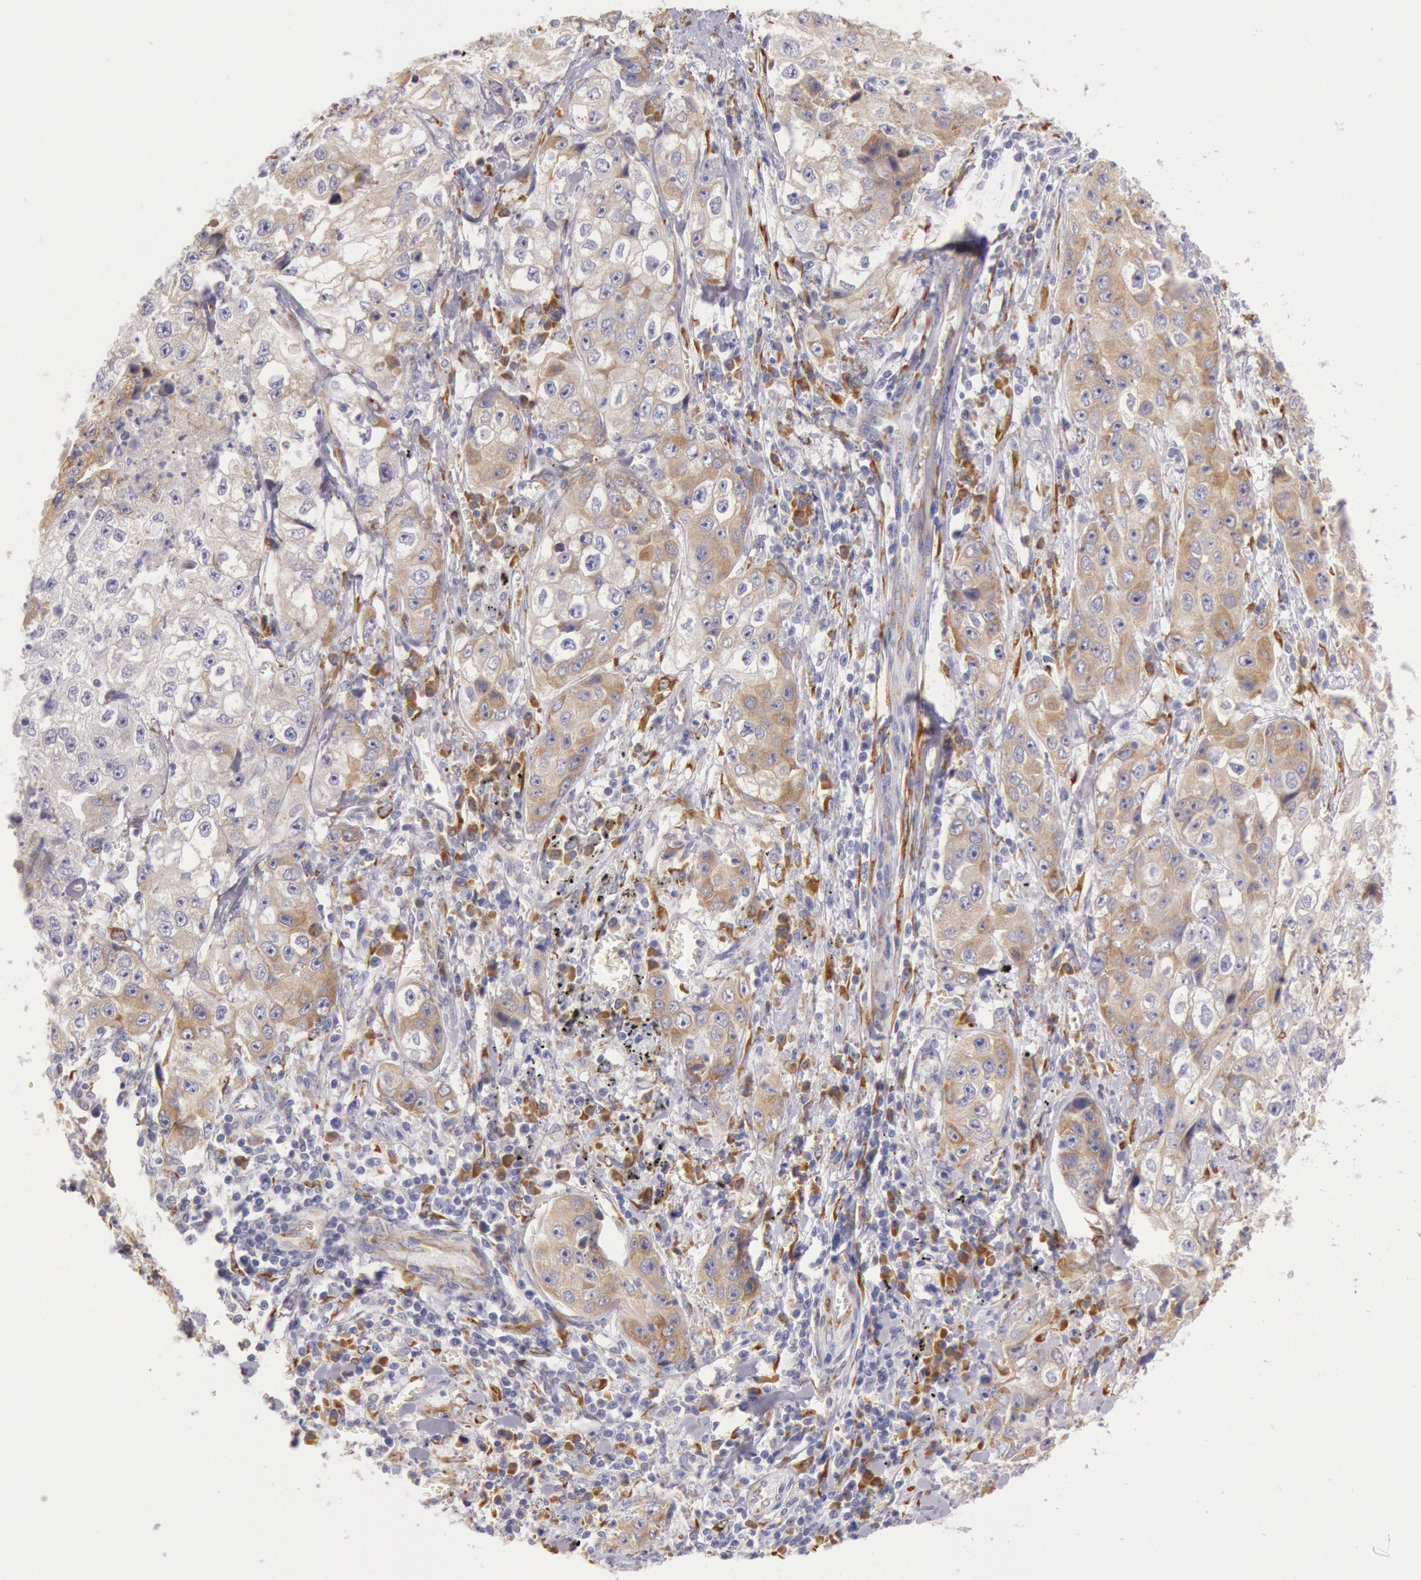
{"staining": {"intensity": "weak", "quantity": ">75%", "location": "cytoplasmic/membranous"}, "tissue": "lung cancer", "cell_type": "Tumor cells", "image_type": "cancer", "snomed": [{"axis": "morphology", "description": "Squamous cell carcinoma, NOS"}, {"axis": "topography", "description": "Lung"}], "caption": "Lung squamous cell carcinoma stained with a brown dye shows weak cytoplasmic/membranous positive positivity in about >75% of tumor cells.", "gene": "CIDEB", "patient": {"sex": "male", "age": 64}}